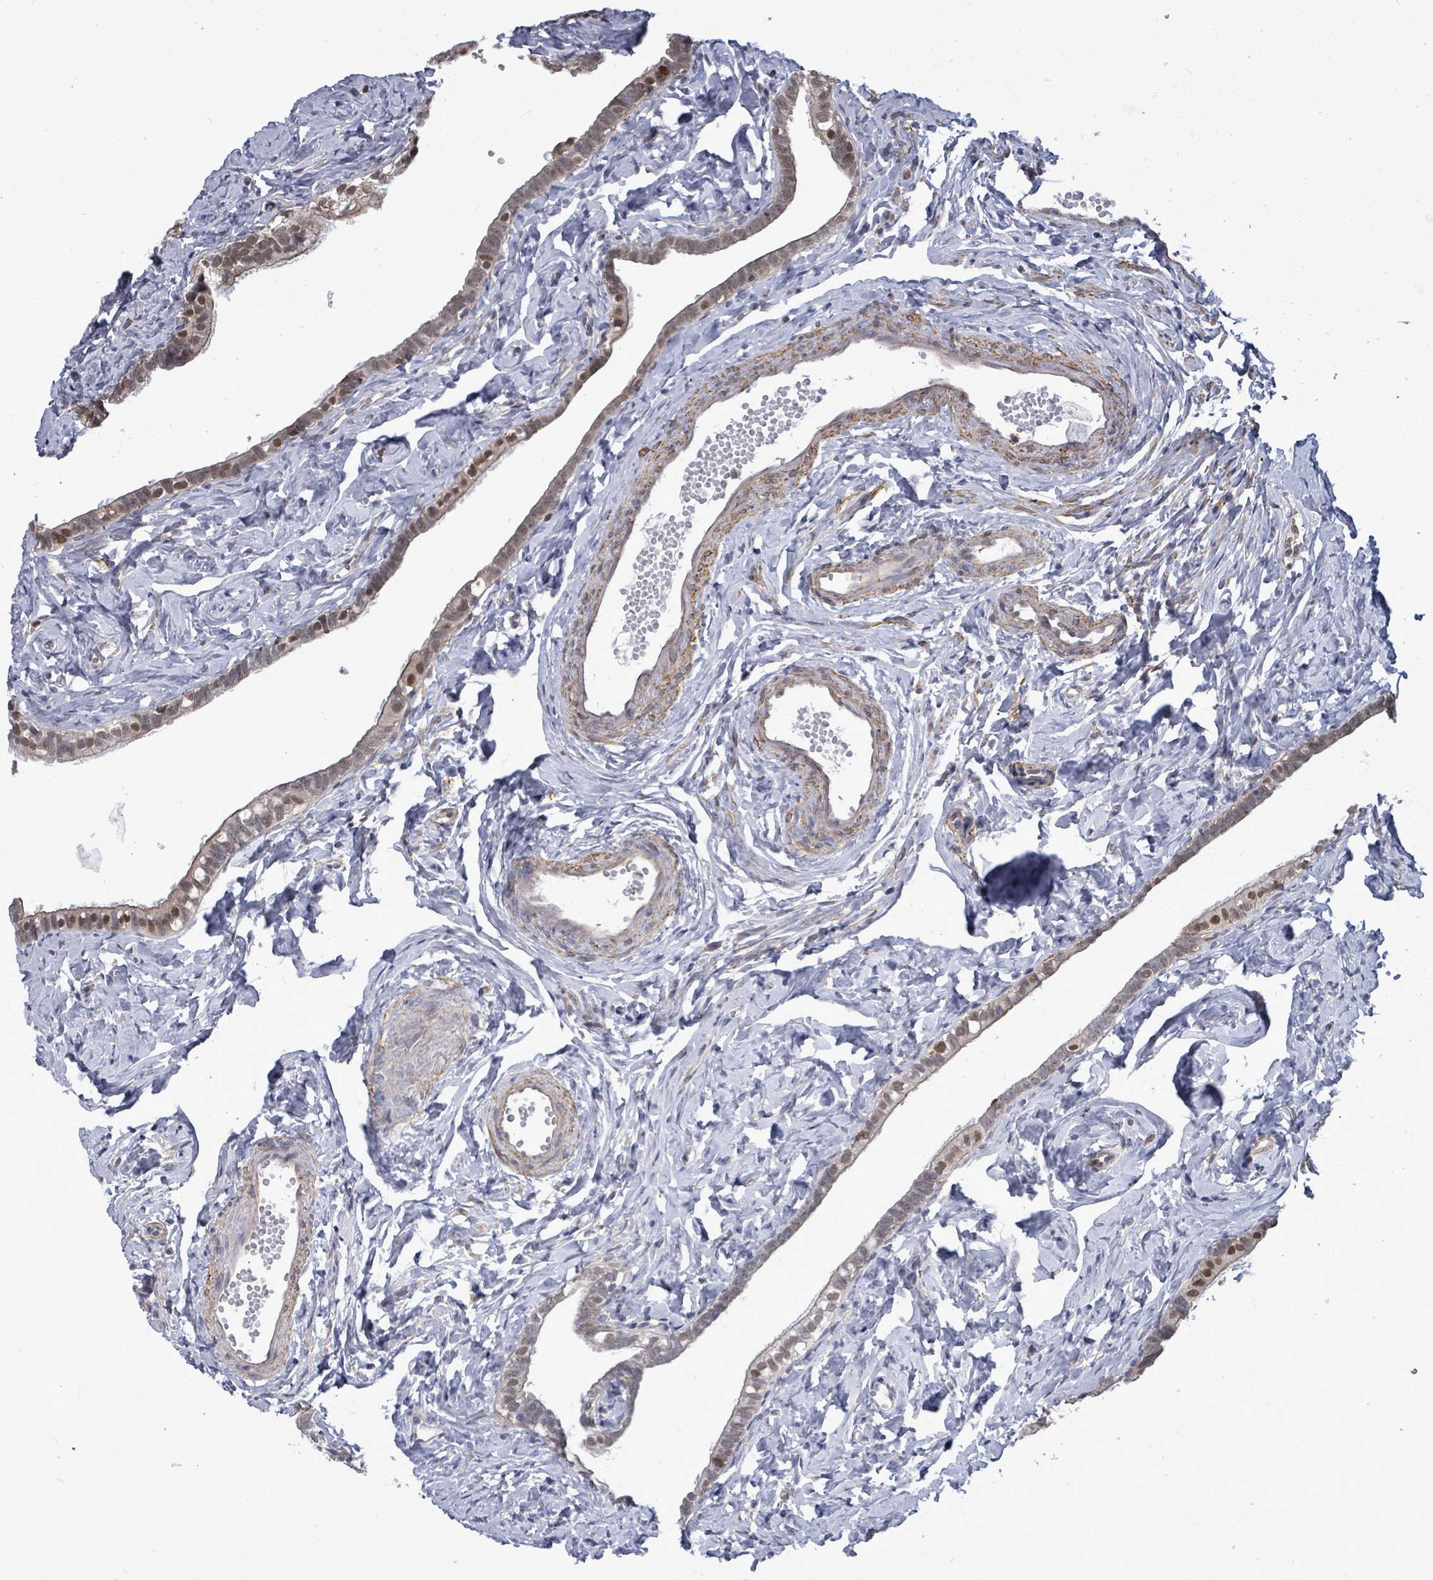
{"staining": {"intensity": "moderate", "quantity": ">75%", "location": "nuclear"}, "tissue": "fallopian tube", "cell_type": "Glandular cells", "image_type": "normal", "snomed": [{"axis": "morphology", "description": "Normal tissue, NOS"}, {"axis": "topography", "description": "Fallopian tube"}], "caption": "The immunohistochemical stain highlights moderate nuclear staining in glandular cells of normal fallopian tube.", "gene": "PAPSS1", "patient": {"sex": "female", "age": 66}}